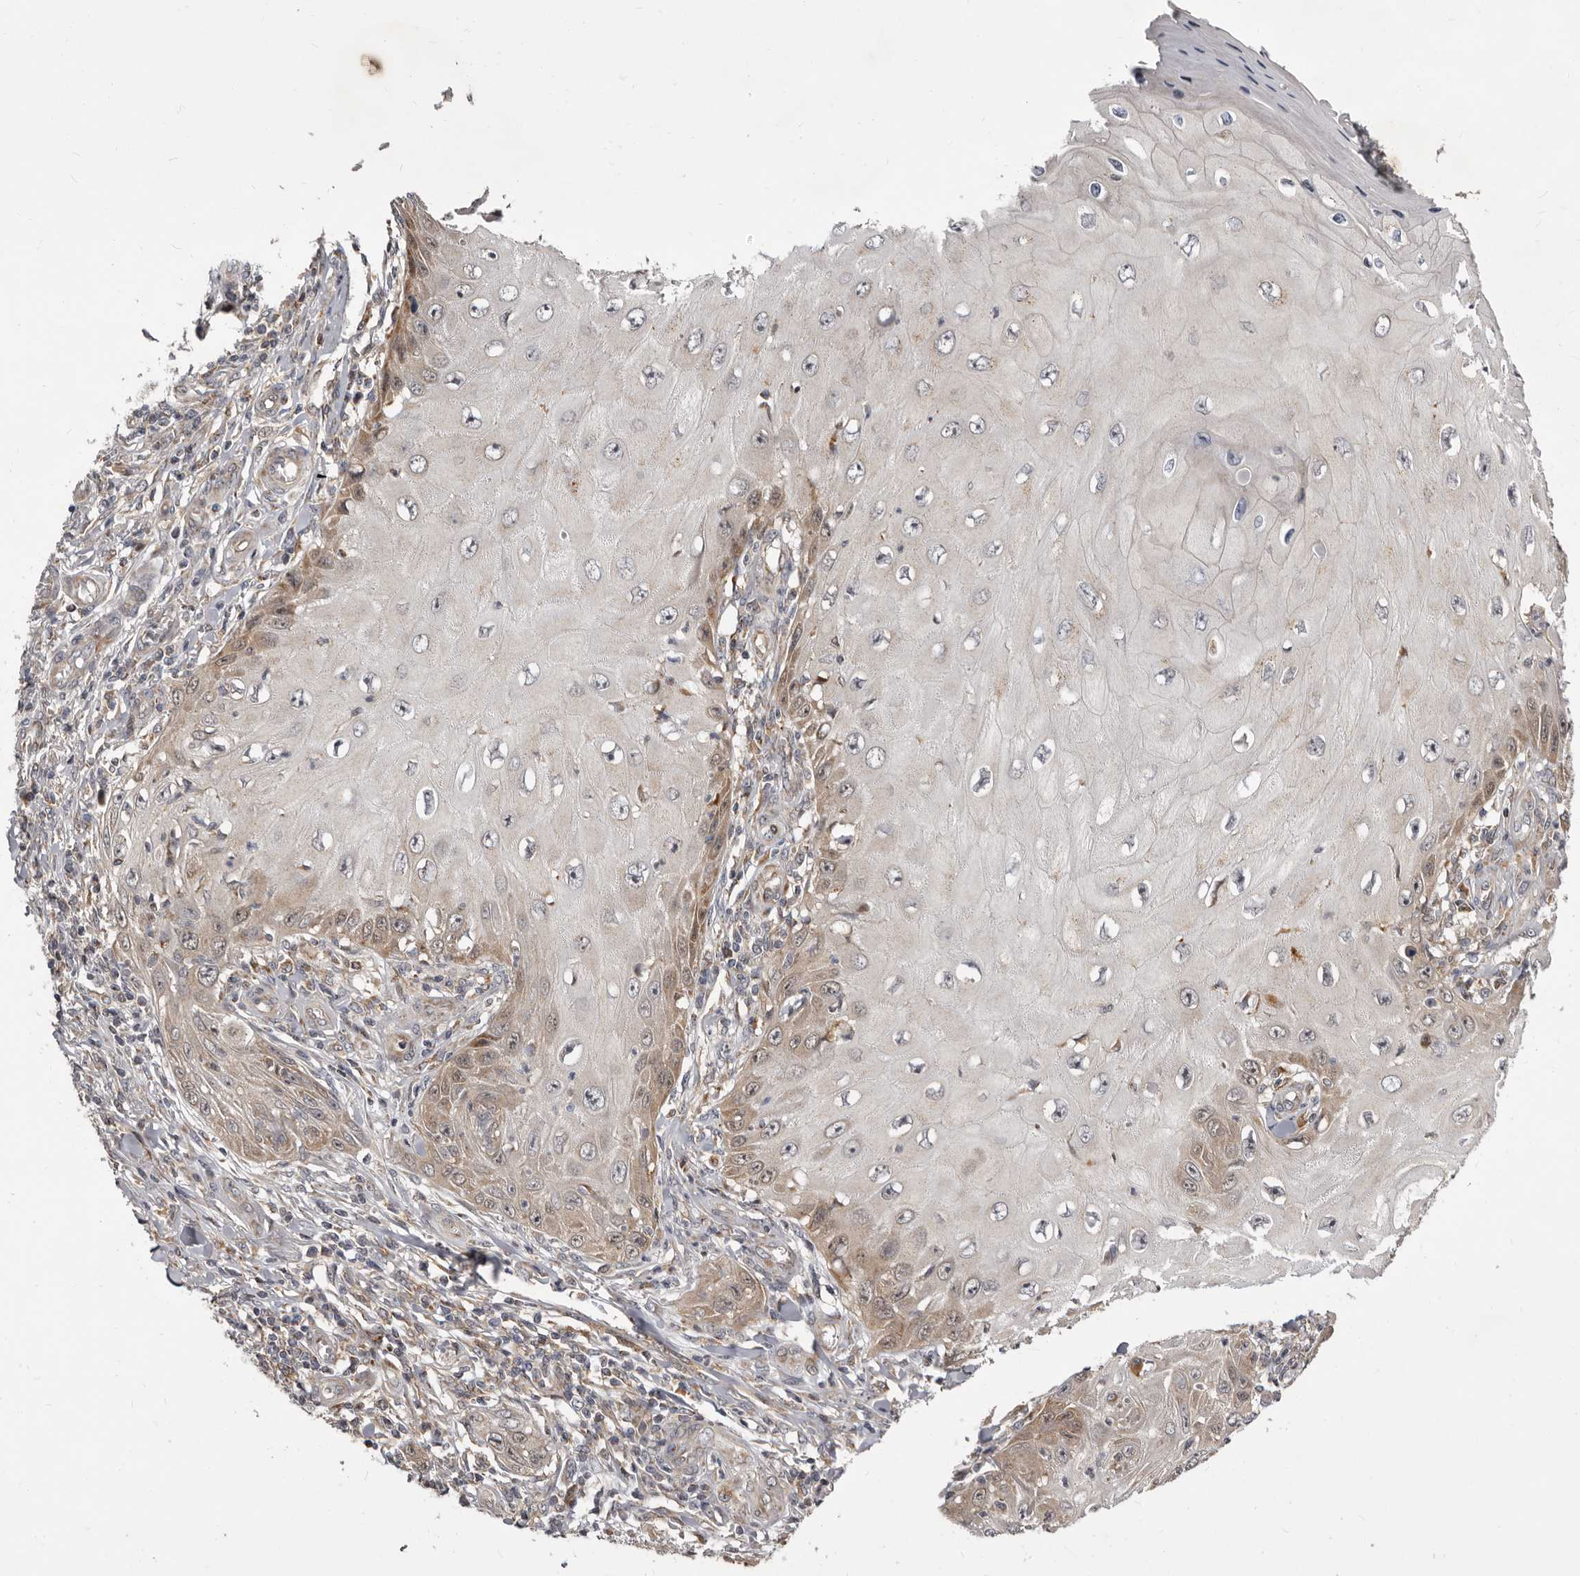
{"staining": {"intensity": "moderate", "quantity": "<25%", "location": "cytoplasmic/membranous"}, "tissue": "skin cancer", "cell_type": "Tumor cells", "image_type": "cancer", "snomed": [{"axis": "morphology", "description": "Squamous cell carcinoma, NOS"}, {"axis": "topography", "description": "Skin"}], "caption": "Brown immunohistochemical staining in squamous cell carcinoma (skin) reveals moderate cytoplasmic/membranous staining in approximately <25% of tumor cells.", "gene": "SMC4", "patient": {"sex": "female", "age": 73}}